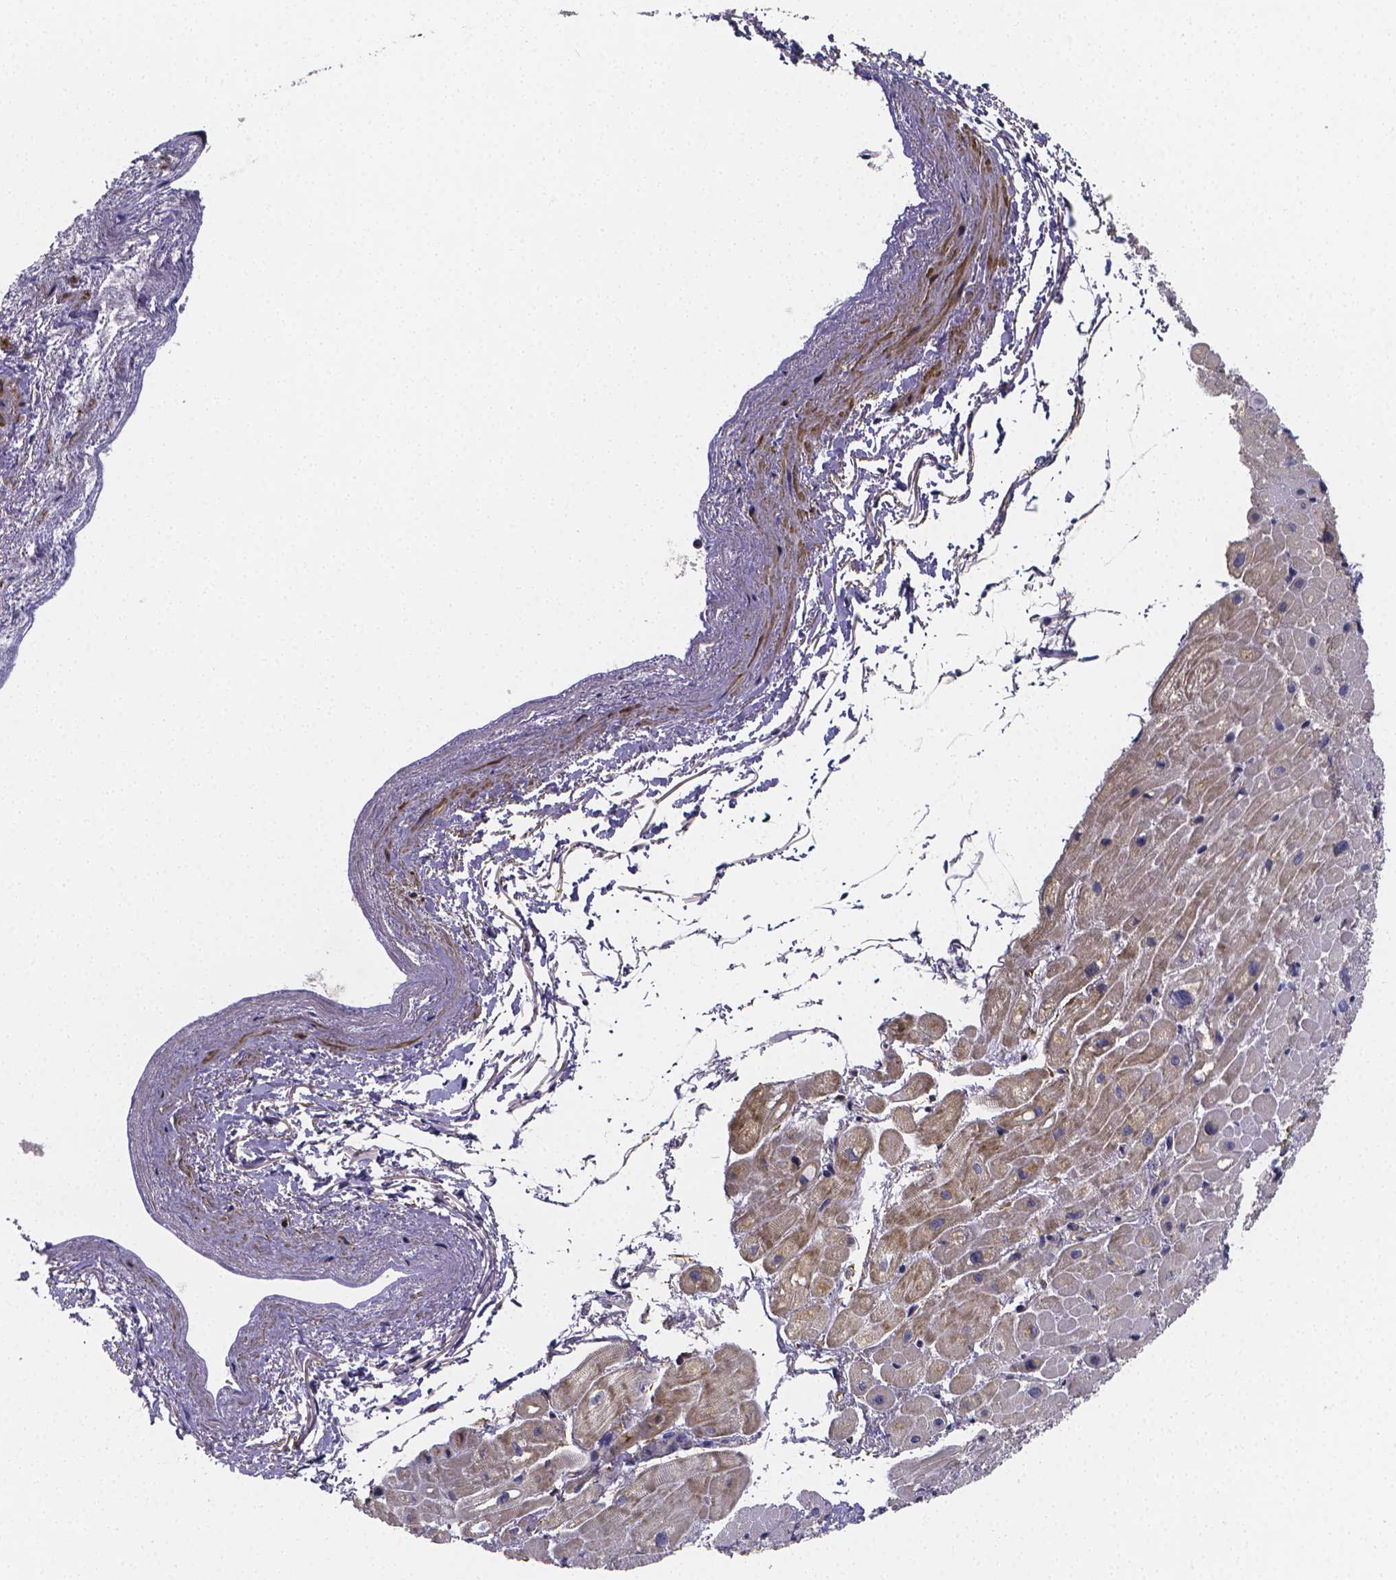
{"staining": {"intensity": "weak", "quantity": "<25%", "location": "cytoplasmic/membranous"}, "tissue": "heart muscle", "cell_type": "Cardiomyocytes", "image_type": "normal", "snomed": [{"axis": "morphology", "description": "Normal tissue, NOS"}, {"axis": "topography", "description": "Heart"}], "caption": "This micrograph is of benign heart muscle stained with immunohistochemistry to label a protein in brown with the nuclei are counter-stained blue. There is no expression in cardiomyocytes. Nuclei are stained in blue.", "gene": "RERG", "patient": {"sex": "male", "age": 62}}